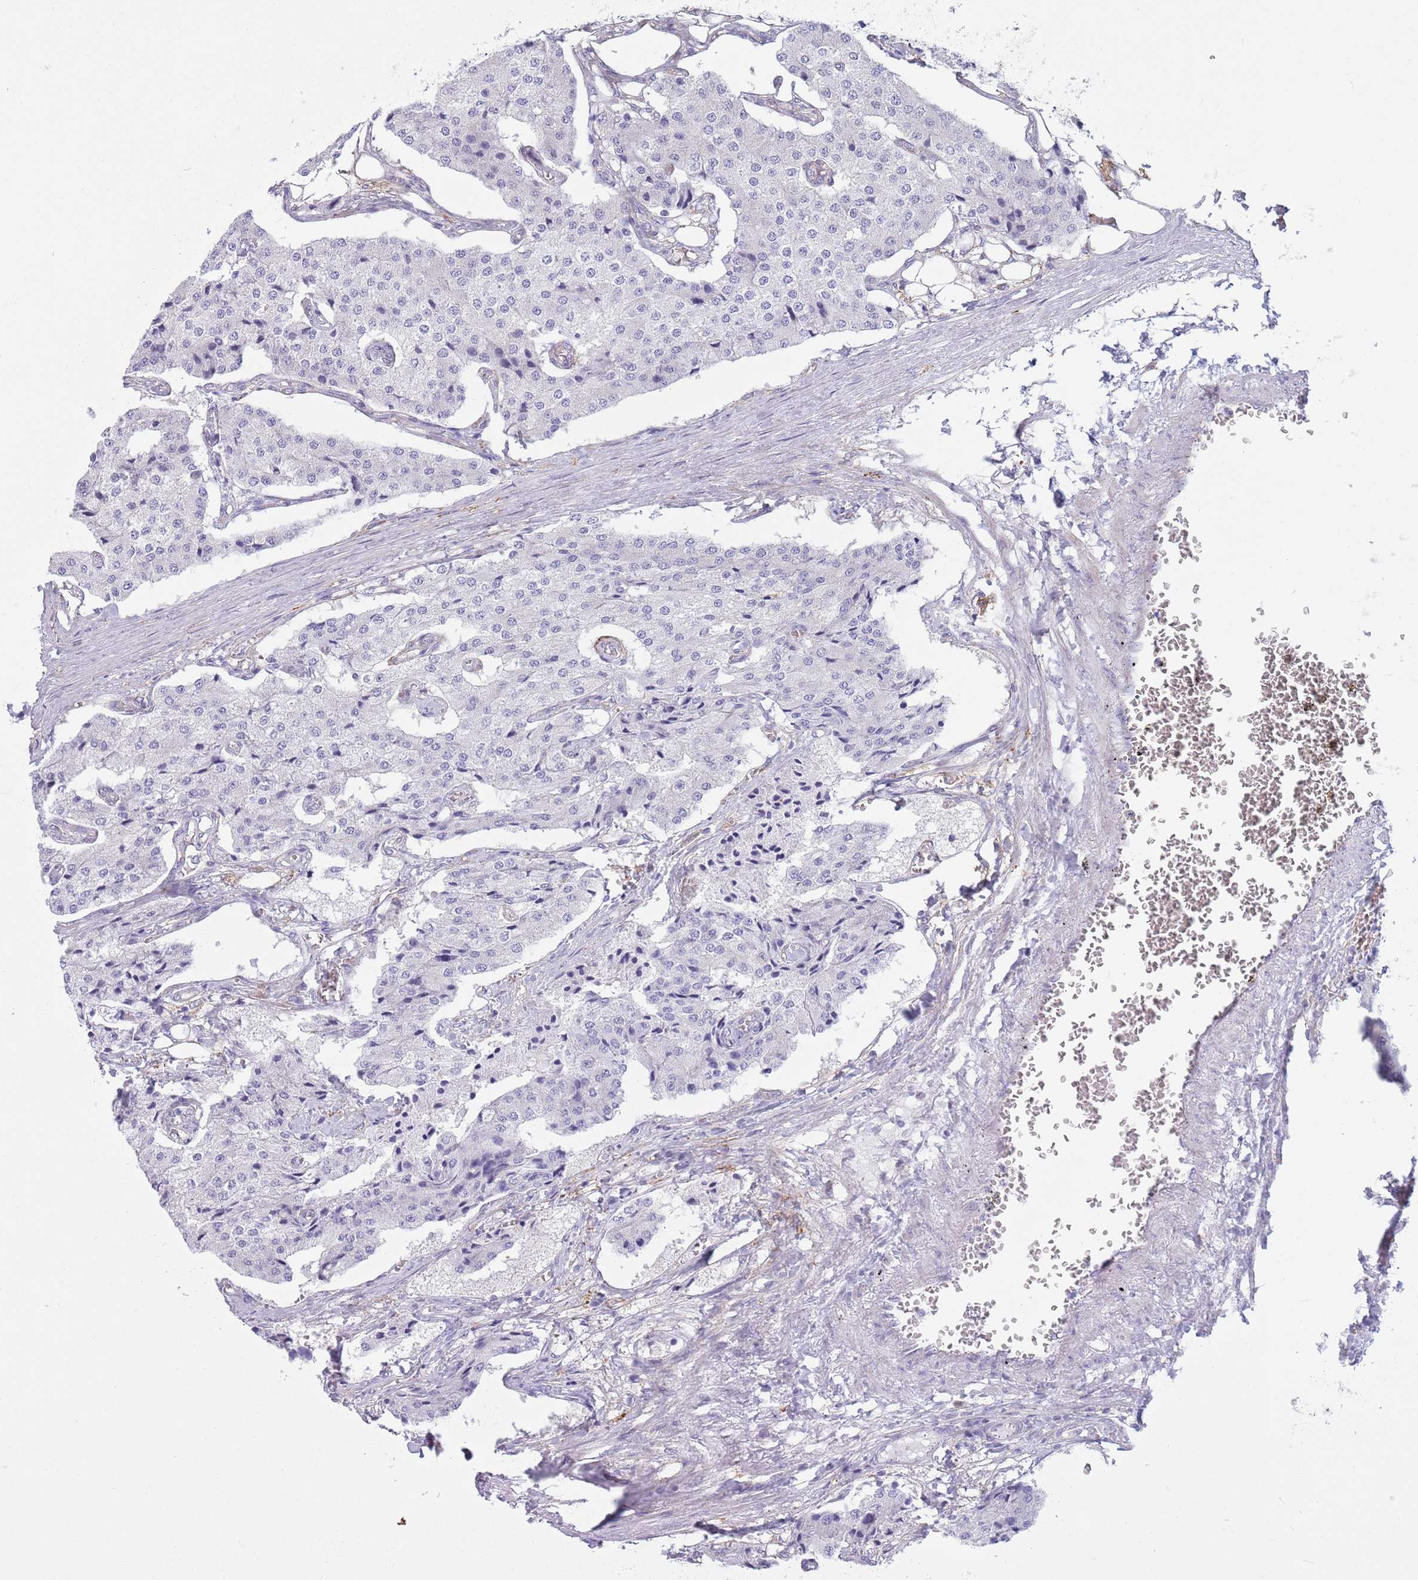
{"staining": {"intensity": "negative", "quantity": "none", "location": "none"}, "tissue": "carcinoid", "cell_type": "Tumor cells", "image_type": "cancer", "snomed": [{"axis": "morphology", "description": "Carcinoid, malignant, NOS"}, {"axis": "topography", "description": "Colon"}], "caption": "Immunohistochemistry of human malignant carcinoid reveals no expression in tumor cells.", "gene": "SNX6", "patient": {"sex": "female", "age": 52}}